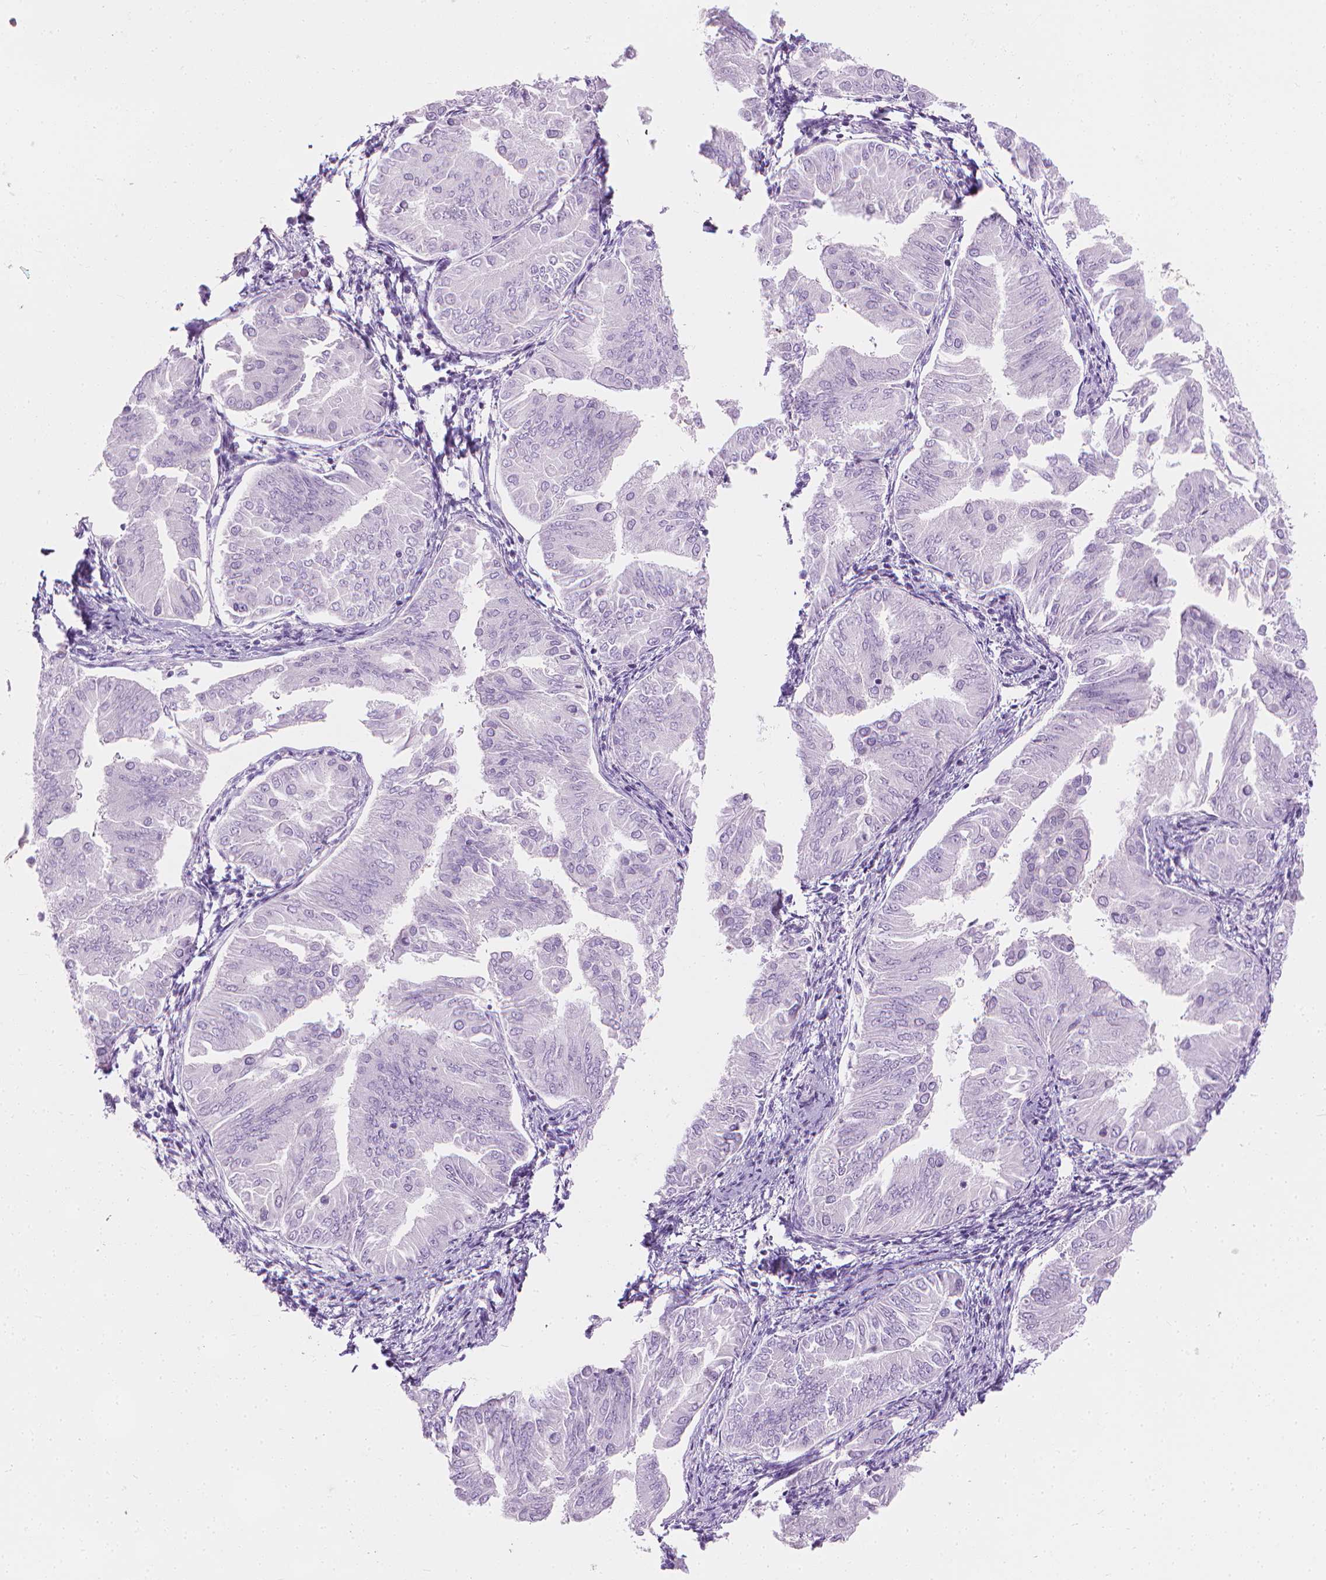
{"staining": {"intensity": "negative", "quantity": "none", "location": "none"}, "tissue": "endometrial cancer", "cell_type": "Tumor cells", "image_type": "cancer", "snomed": [{"axis": "morphology", "description": "Adenocarcinoma, NOS"}, {"axis": "topography", "description": "Endometrium"}], "caption": "DAB immunohistochemical staining of human endometrial adenocarcinoma reveals no significant positivity in tumor cells.", "gene": "NOL7", "patient": {"sex": "female", "age": 53}}